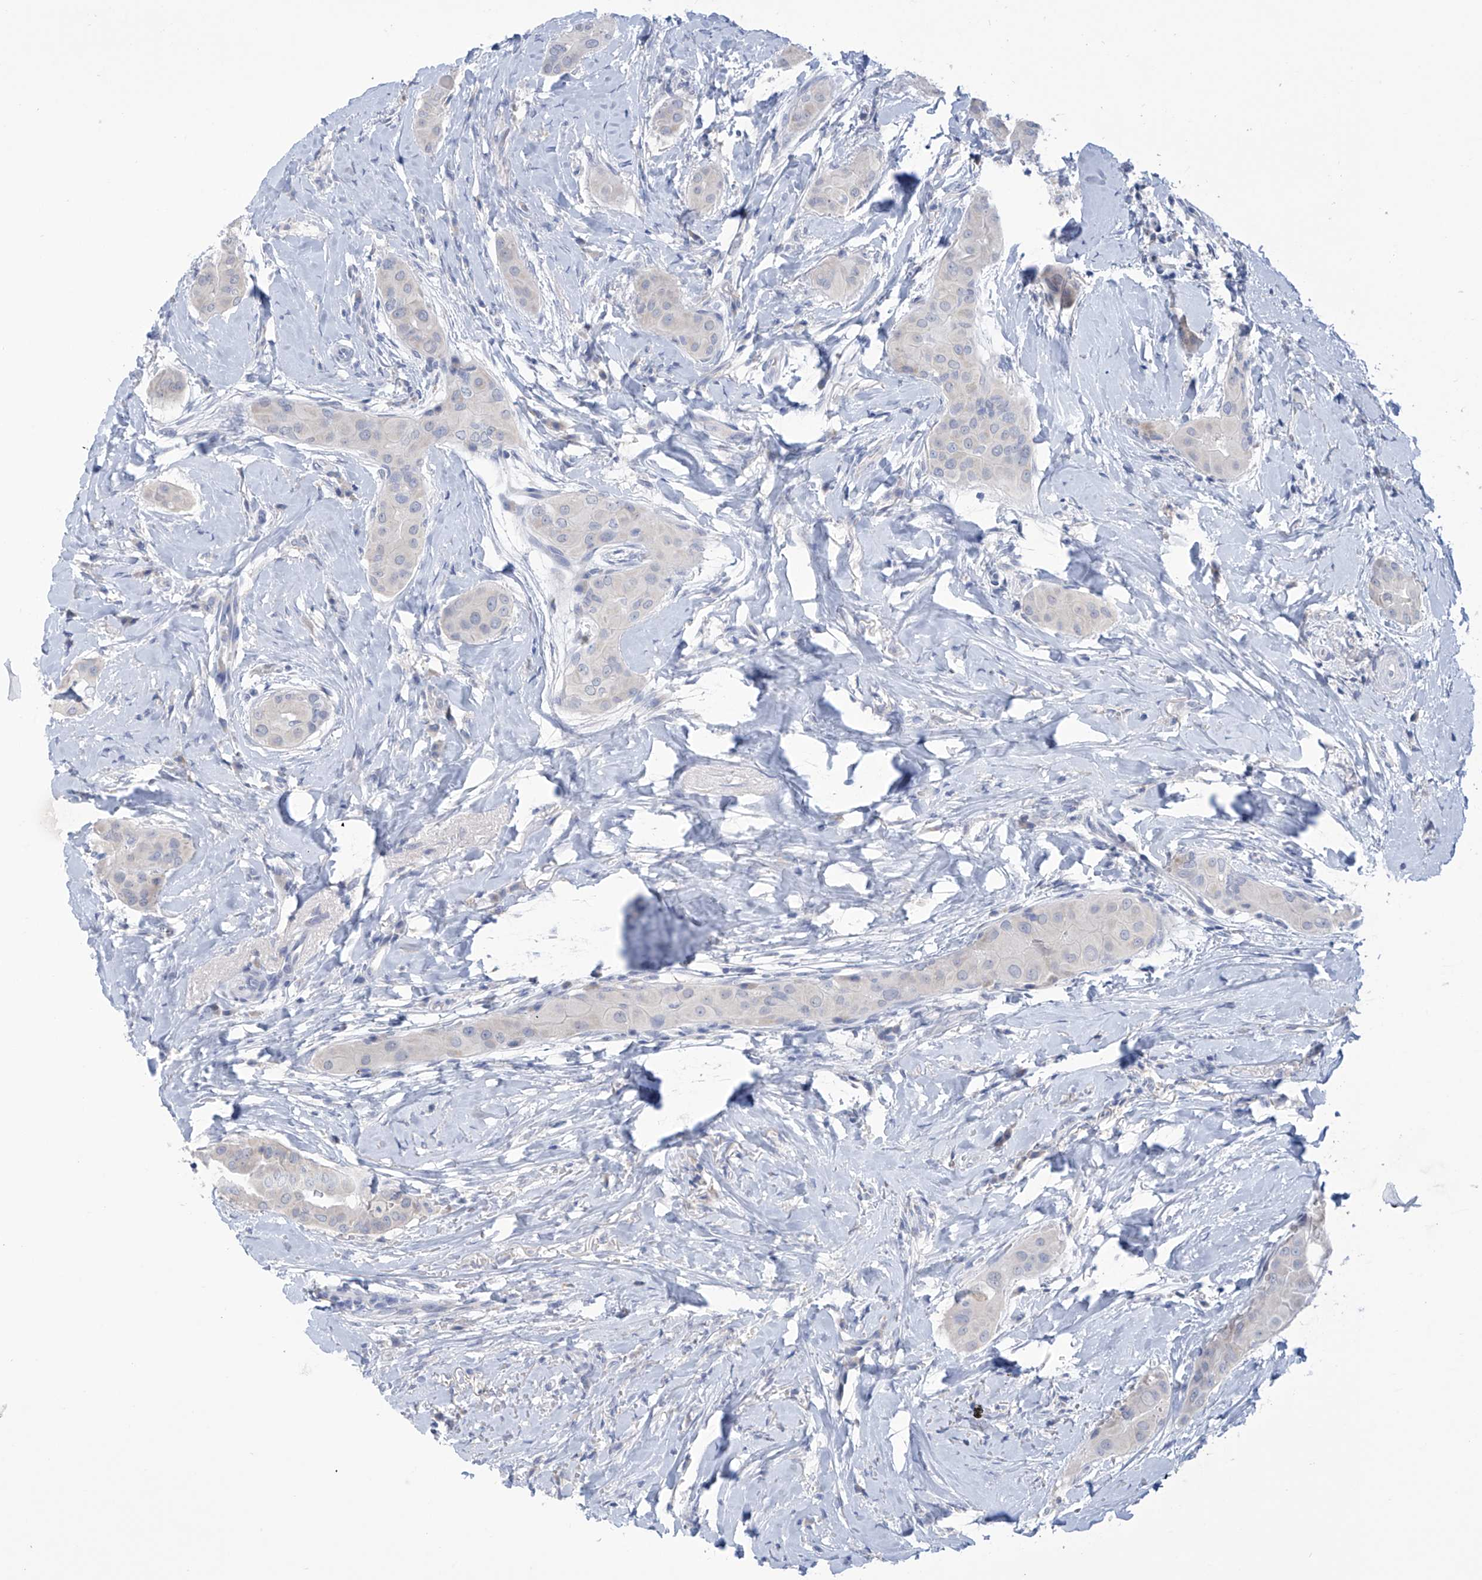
{"staining": {"intensity": "negative", "quantity": "none", "location": "none"}, "tissue": "thyroid cancer", "cell_type": "Tumor cells", "image_type": "cancer", "snomed": [{"axis": "morphology", "description": "Papillary adenocarcinoma, NOS"}, {"axis": "topography", "description": "Thyroid gland"}], "caption": "The histopathology image reveals no significant expression in tumor cells of thyroid cancer (papillary adenocarcinoma).", "gene": "IBA57", "patient": {"sex": "male", "age": 33}}